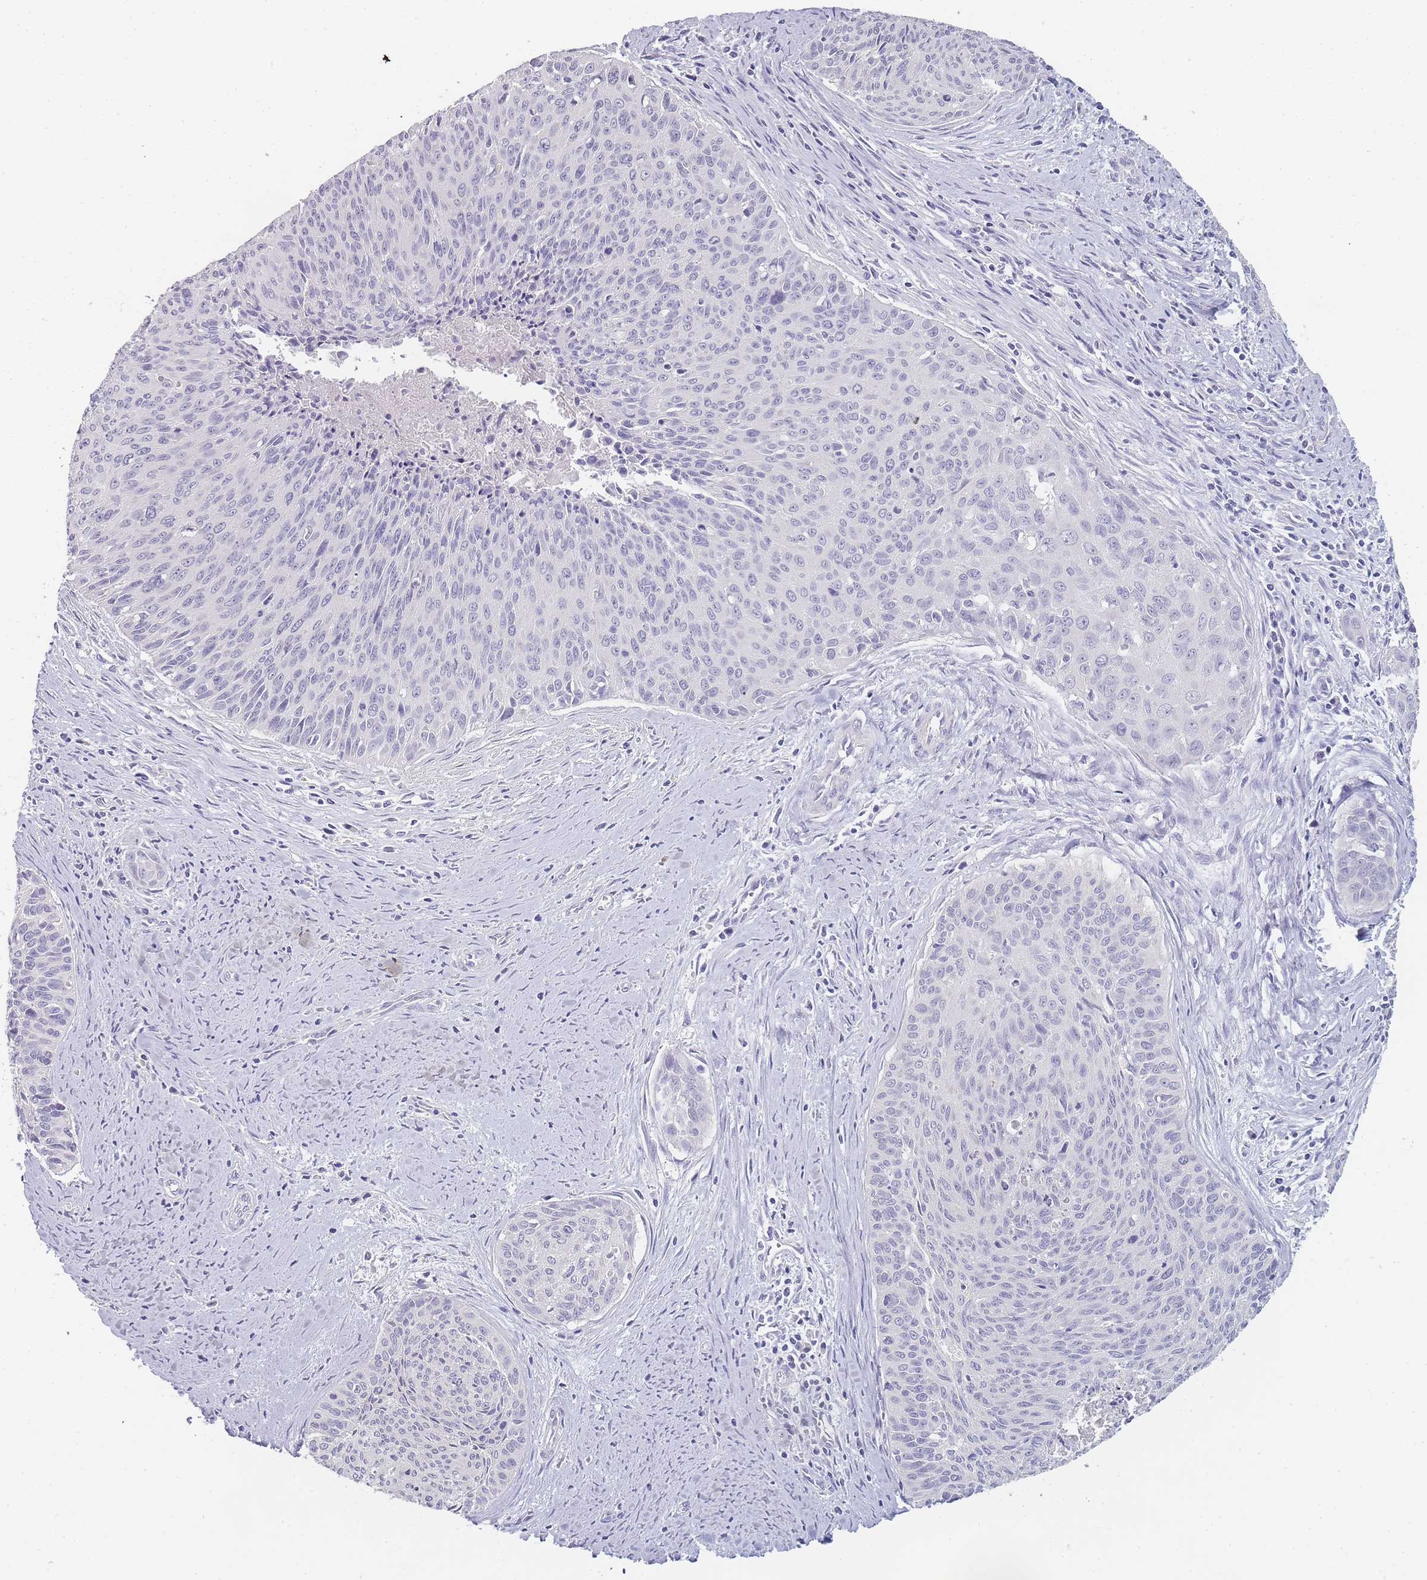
{"staining": {"intensity": "negative", "quantity": "none", "location": "none"}, "tissue": "cervical cancer", "cell_type": "Tumor cells", "image_type": "cancer", "snomed": [{"axis": "morphology", "description": "Squamous cell carcinoma, NOS"}, {"axis": "topography", "description": "Cervix"}], "caption": "Human cervical cancer (squamous cell carcinoma) stained for a protein using immunohistochemistry exhibits no positivity in tumor cells.", "gene": "INS", "patient": {"sex": "female", "age": 55}}